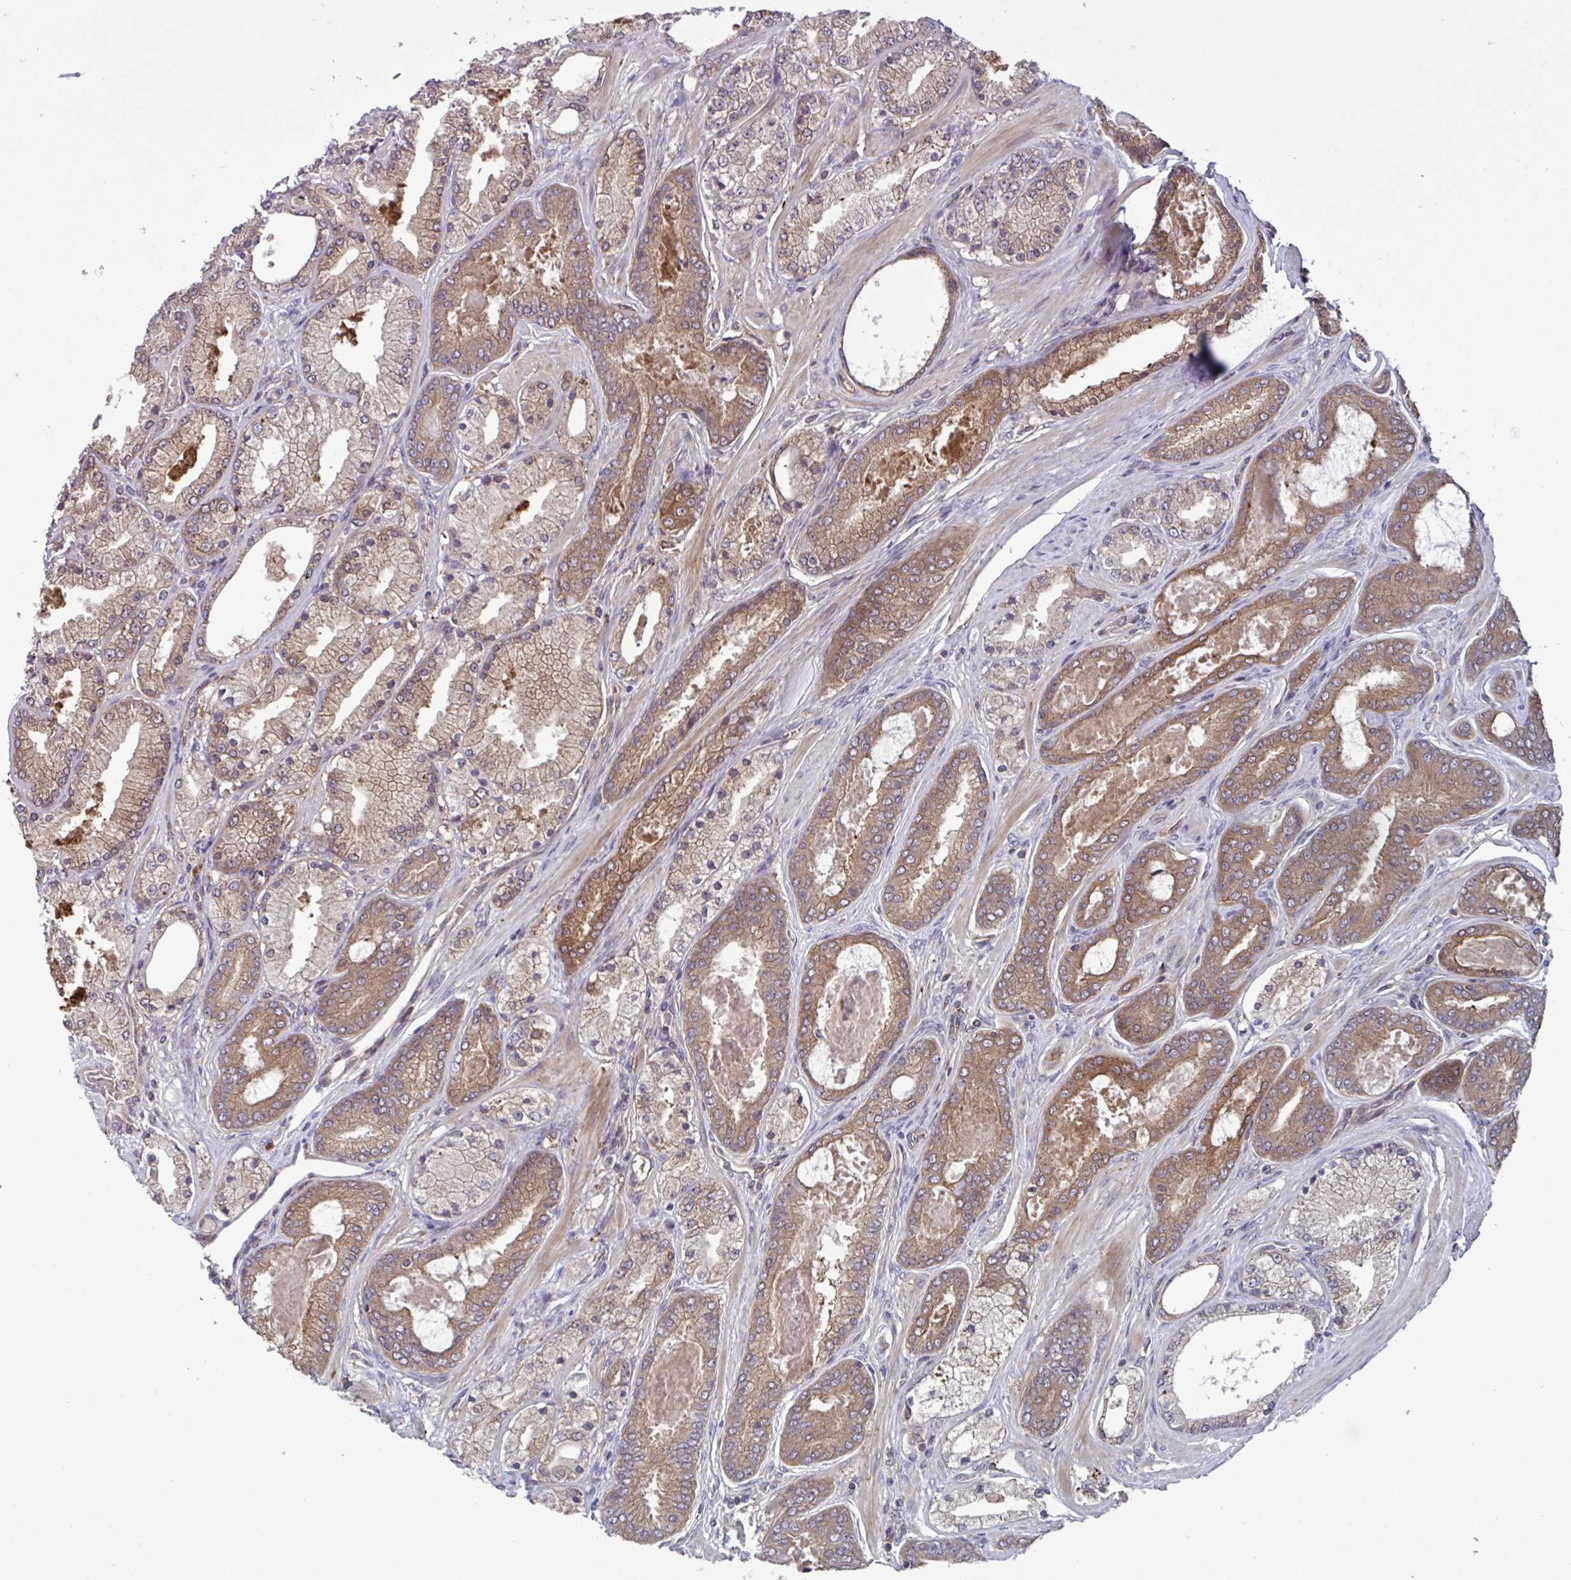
{"staining": {"intensity": "moderate", "quantity": "25%-75%", "location": "cytoplasmic/membranous"}, "tissue": "prostate cancer", "cell_type": "Tumor cells", "image_type": "cancer", "snomed": [{"axis": "morphology", "description": "Adenocarcinoma, High grade"}, {"axis": "topography", "description": "Prostate"}], "caption": "A photomicrograph of adenocarcinoma (high-grade) (prostate) stained for a protein exhibits moderate cytoplasmic/membranous brown staining in tumor cells. Immunohistochemistry stains the protein in brown and the nuclei are stained blue.", "gene": "GLTP", "patient": {"sex": "male", "age": 63}}